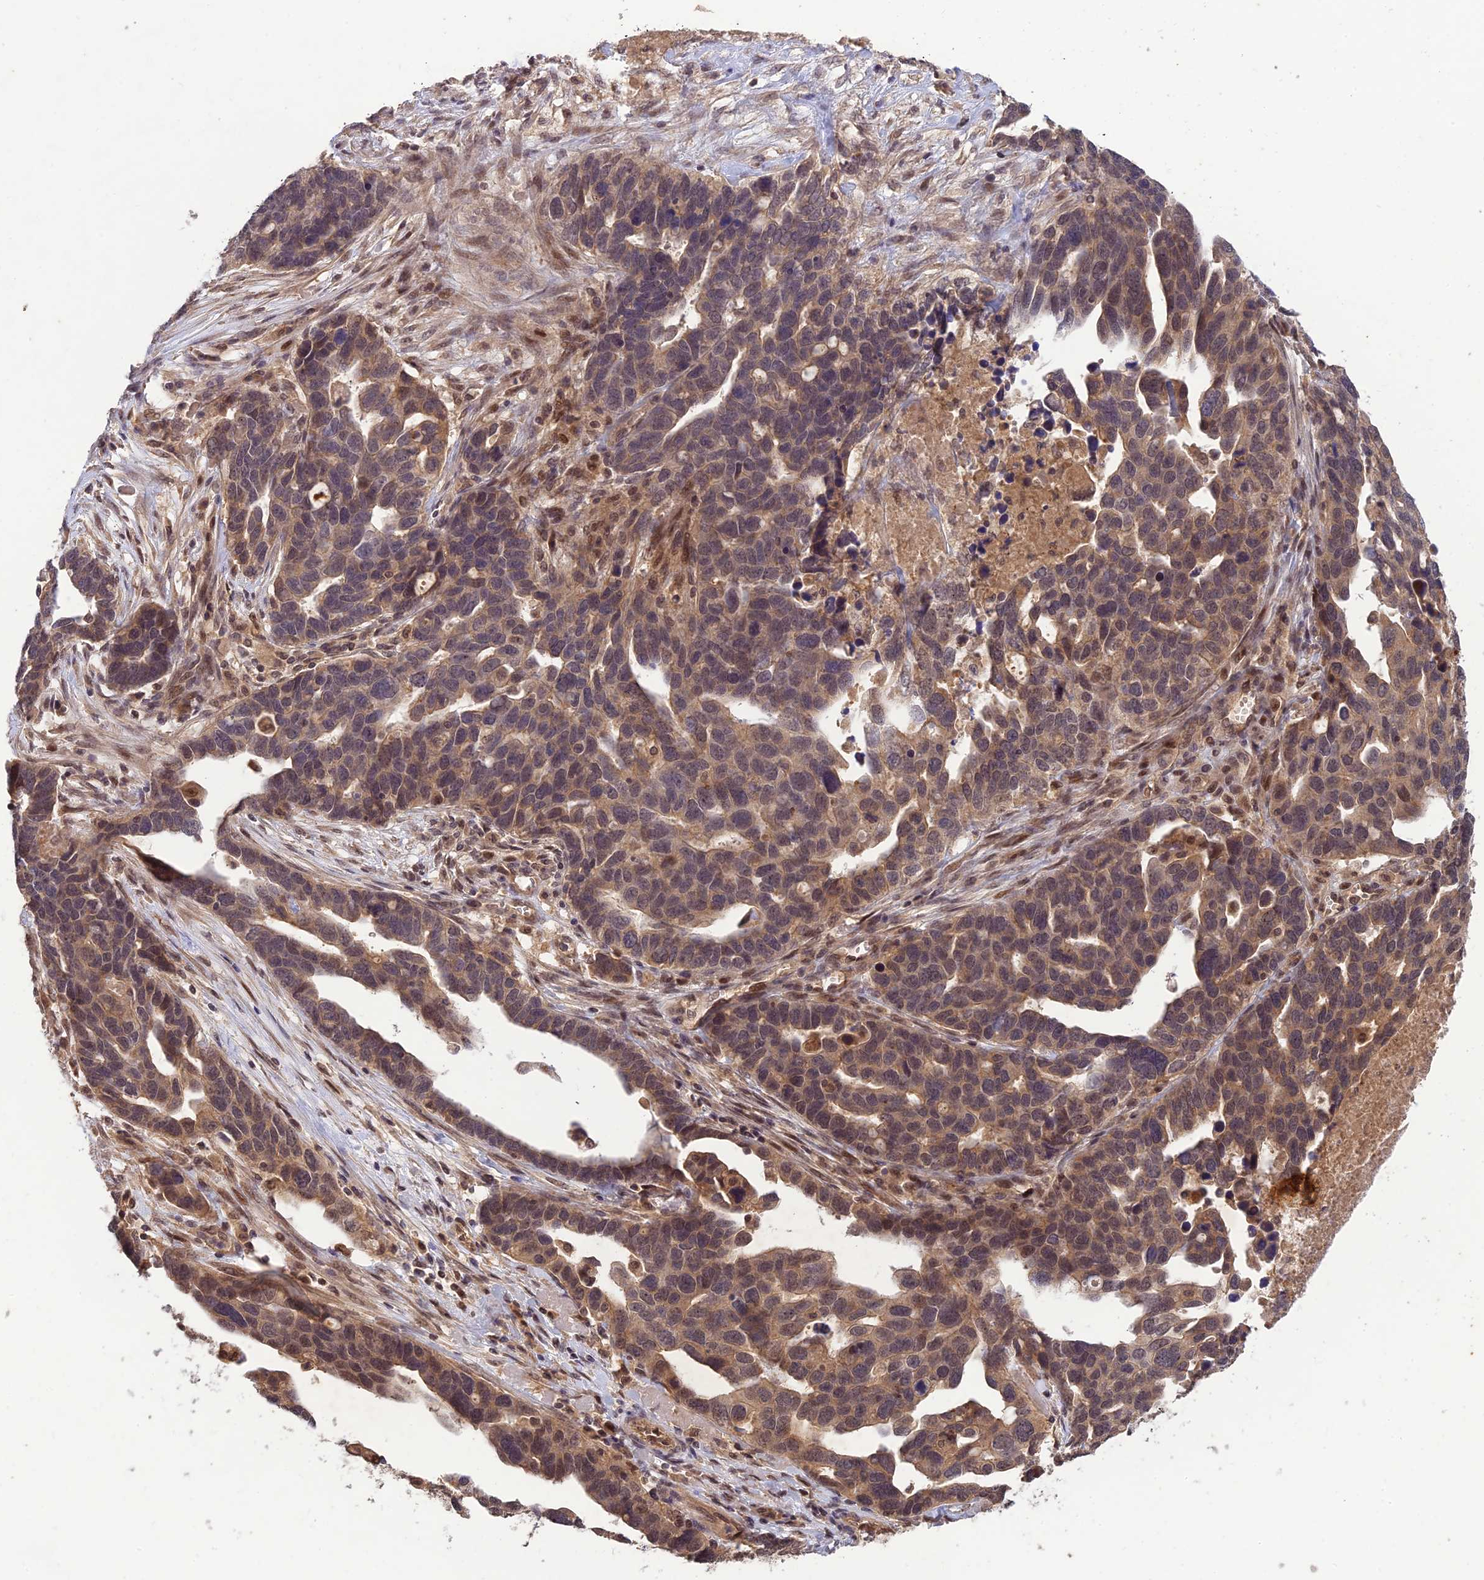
{"staining": {"intensity": "moderate", "quantity": ">75%", "location": "cytoplasmic/membranous,nuclear"}, "tissue": "ovarian cancer", "cell_type": "Tumor cells", "image_type": "cancer", "snomed": [{"axis": "morphology", "description": "Cystadenocarcinoma, serous, NOS"}, {"axis": "topography", "description": "Ovary"}], "caption": "Tumor cells show medium levels of moderate cytoplasmic/membranous and nuclear expression in approximately >75% of cells in human ovarian cancer. (IHC, brightfield microscopy, high magnification).", "gene": "REV1", "patient": {"sex": "female", "age": 54}}